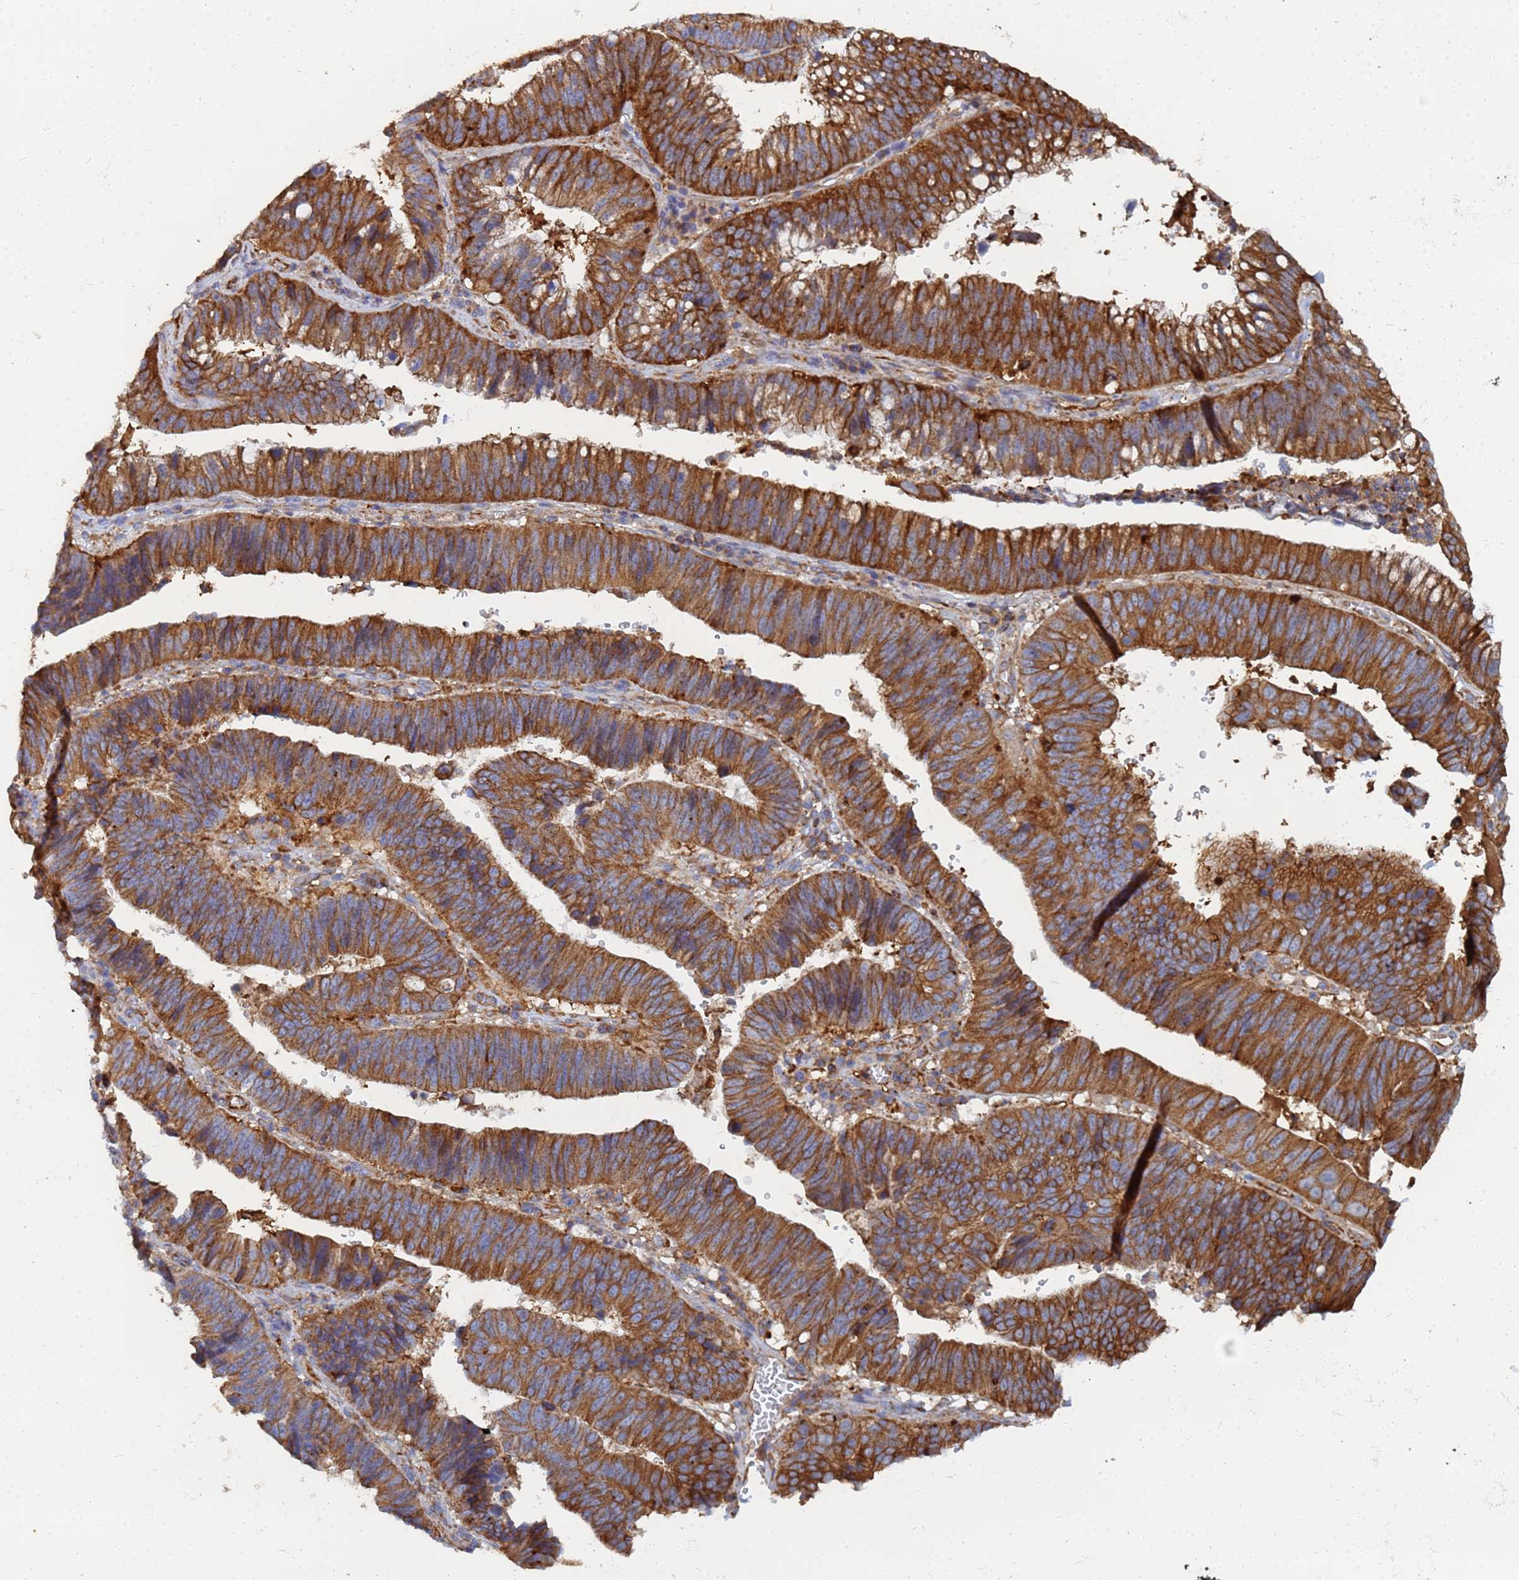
{"staining": {"intensity": "strong", "quantity": ">75%", "location": "cytoplasmic/membranous"}, "tissue": "stomach cancer", "cell_type": "Tumor cells", "image_type": "cancer", "snomed": [{"axis": "morphology", "description": "Adenocarcinoma, NOS"}, {"axis": "topography", "description": "Stomach"}], "caption": "DAB immunohistochemical staining of stomach cancer exhibits strong cytoplasmic/membranous protein staining in about >75% of tumor cells.", "gene": "GPR42", "patient": {"sex": "male", "age": 59}}